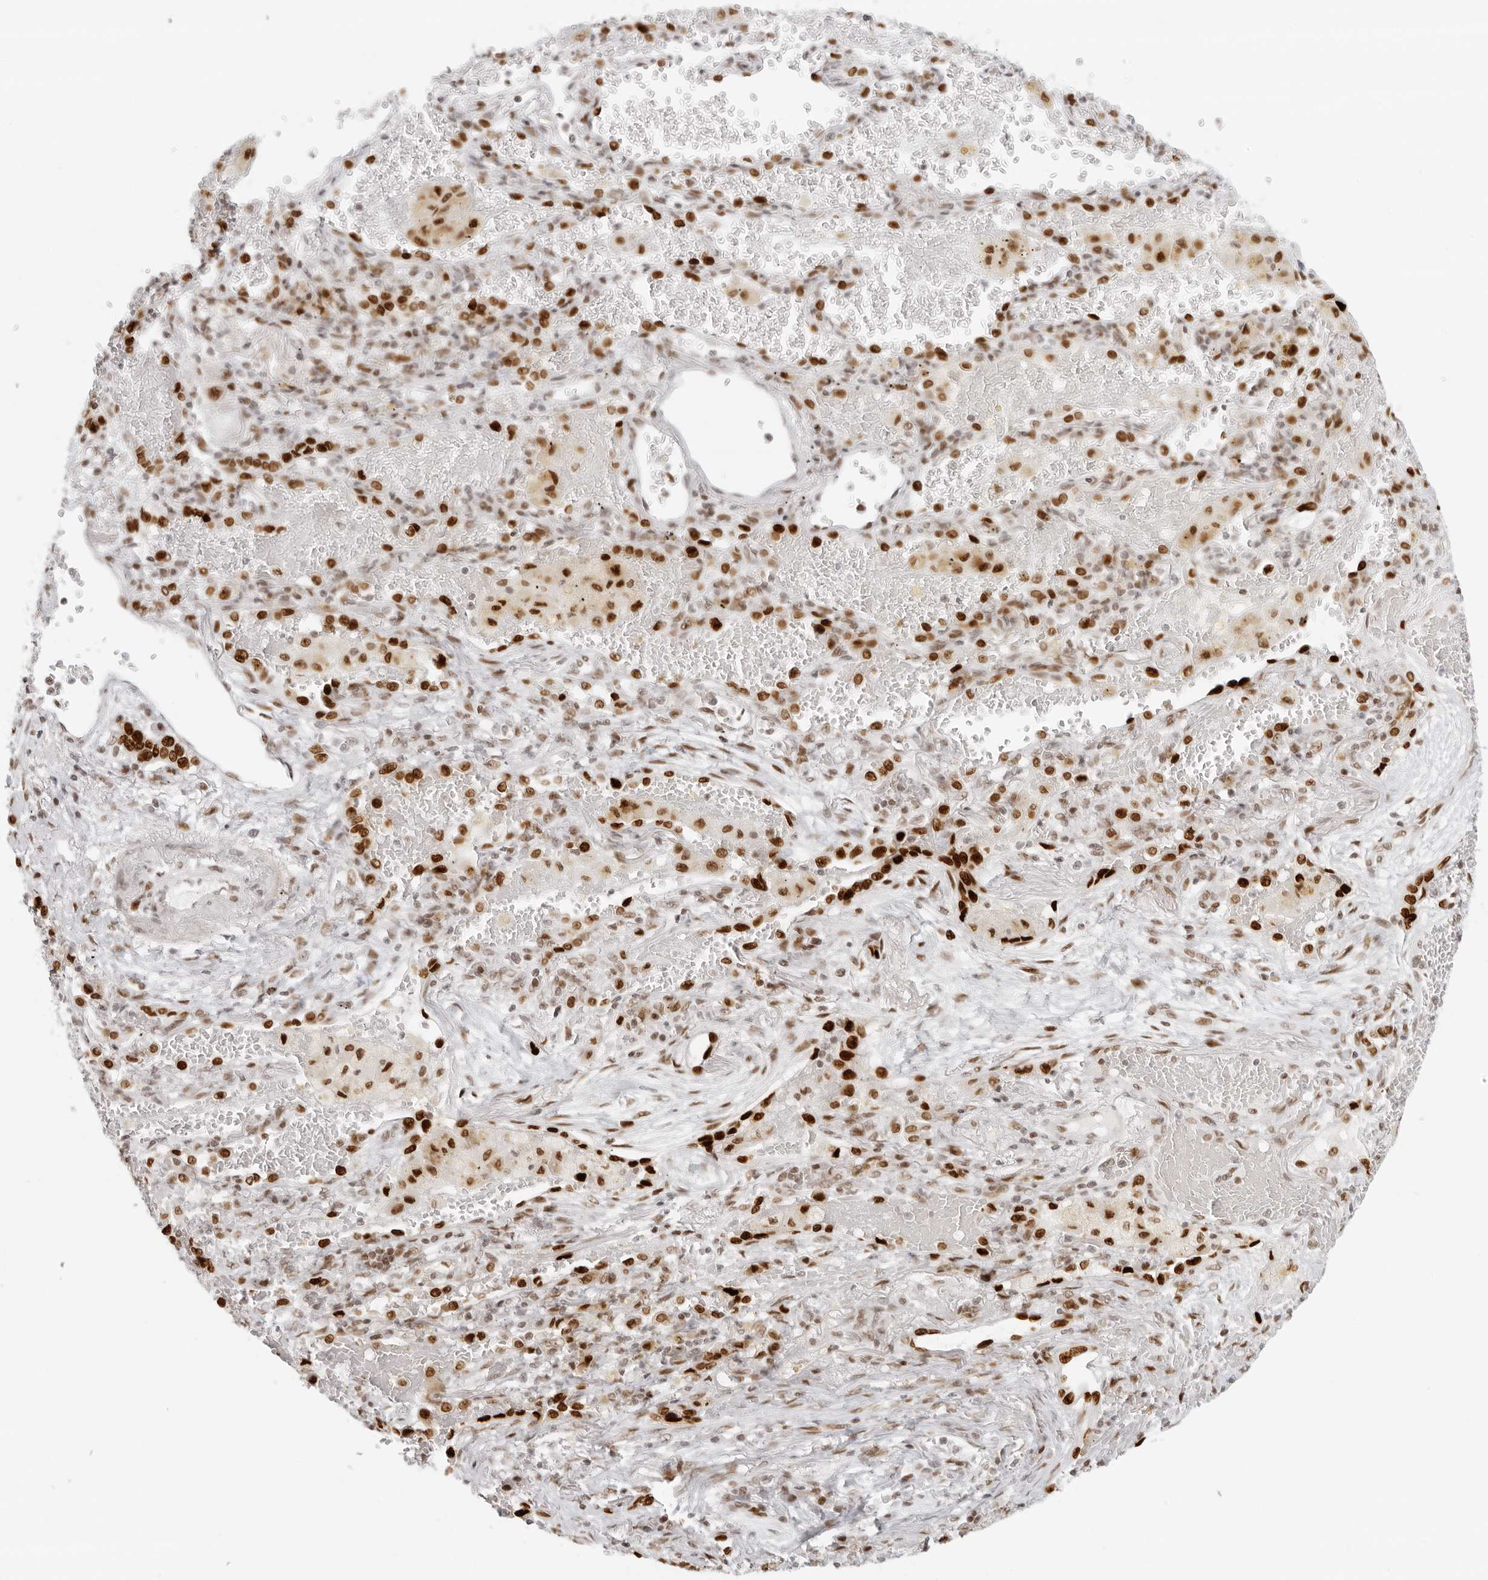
{"staining": {"intensity": "moderate", "quantity": ">75%", "location": "nuclear"}, "tissue": "lung cancer", "cell_type": "Tumor cells", "image_type": "cancer", "snomed": [{"axis": "morphology", "description": "Squamous cell carcinoma, NOS"}, {"axis": "topography", "description": "Lung"}], "caption": "This is a photomicrograph of IHC staining of lung cancer (squamous cell carcinoma), which shows moderate expression in the nuclear of tumor cells.", "gene": "RCC1", "patient": {"sex": "male", "age": 61}}